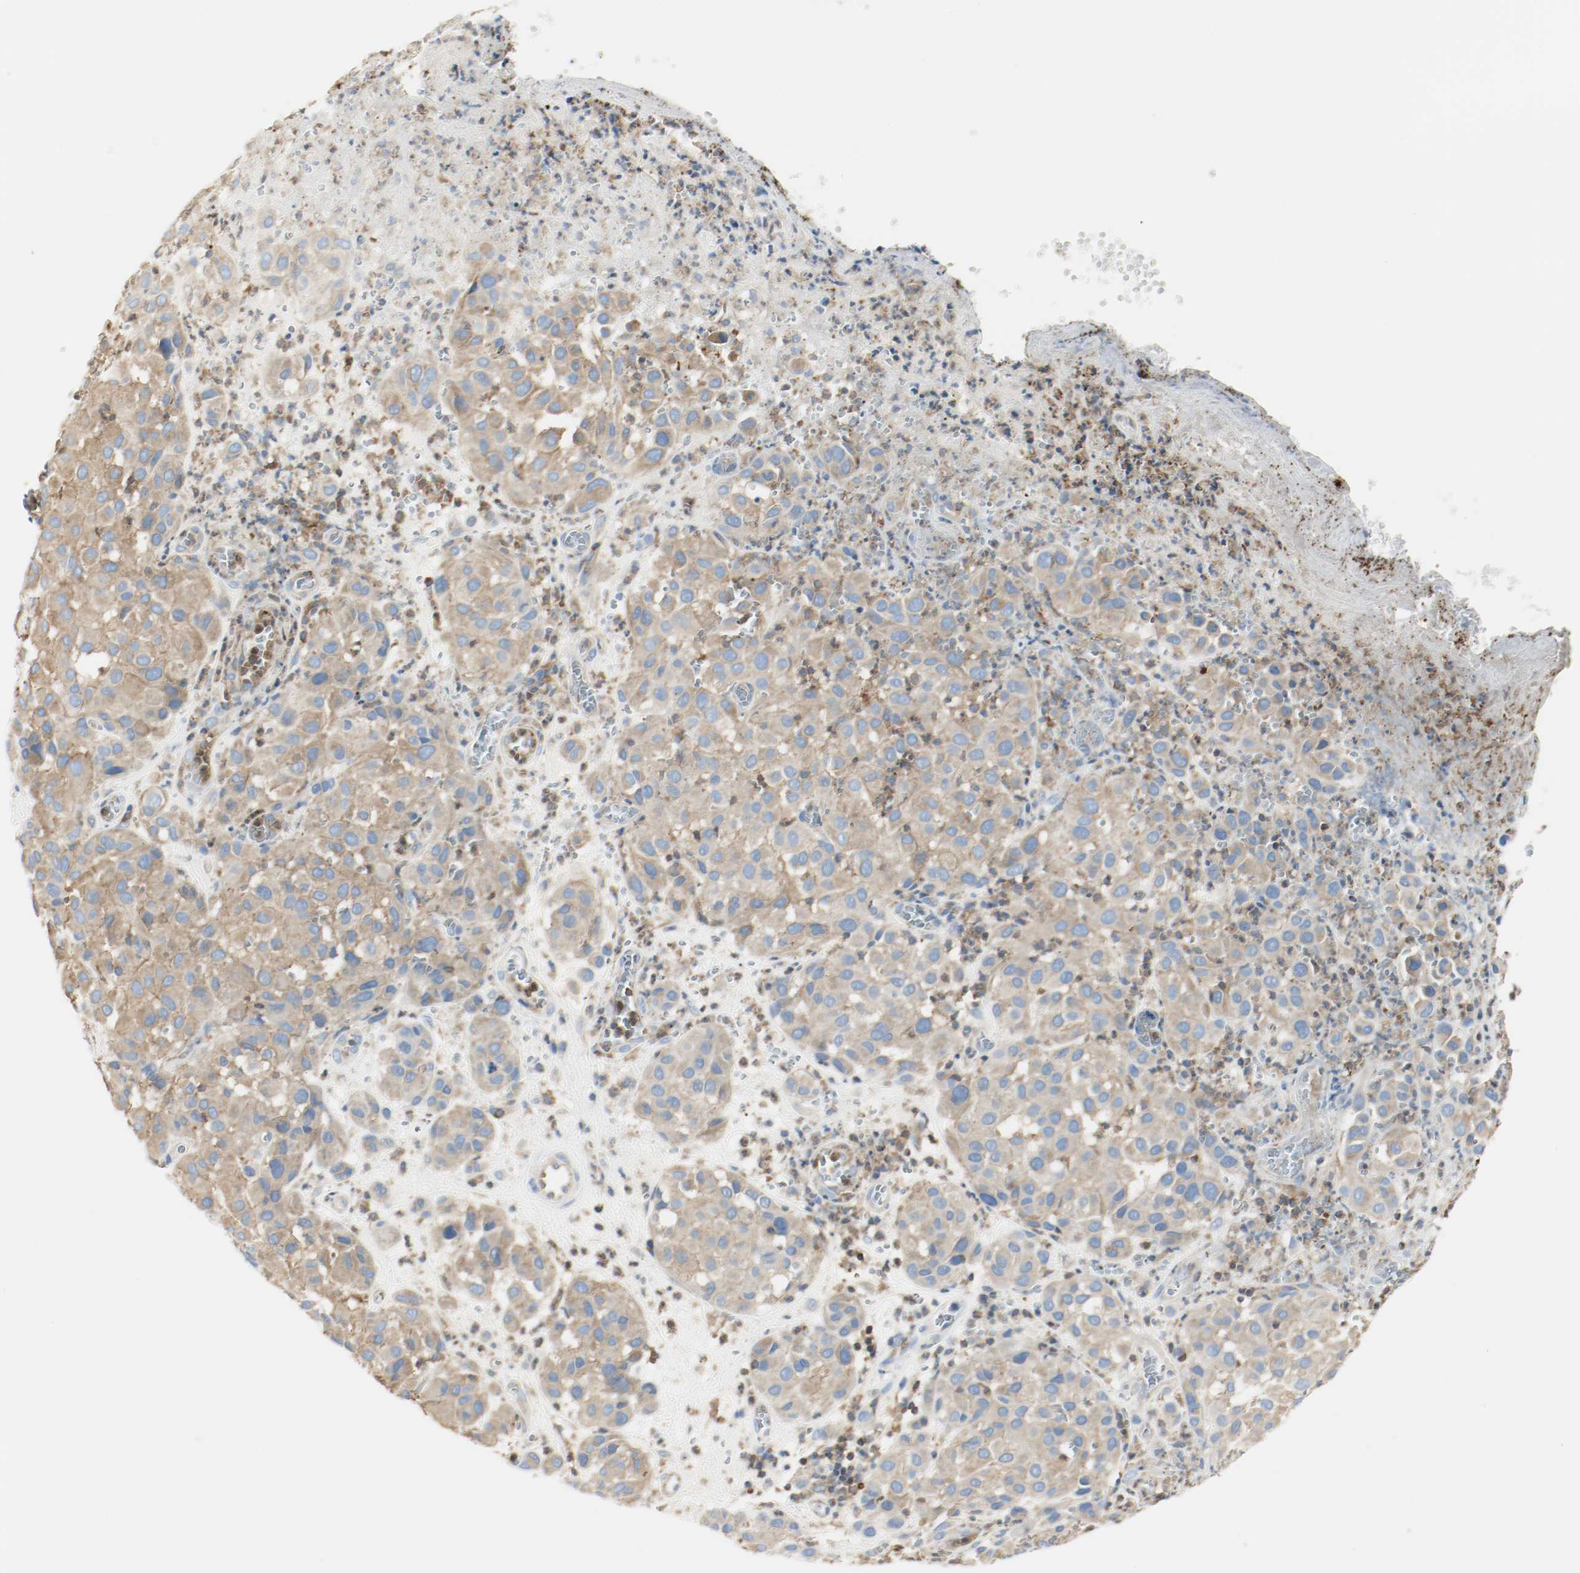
{"staining": {"intensity": "moderate", "quantity": "25%-75%", "location": "cytoplasmic/membranous"}, "tissue": "melanoma", "cell_type": "Tumor cells", "image_type": "cancer", "snomed": [{"axis": "morphology", "description": "Malignant melanoma, NOS"}, {"axis": "topography", "description": "Skin"}], "caption": "Protein staining exhibits moderate cytoplasmic/membranous staining in about 25%-75% of tumor cells in malignant melanoma.", "gene": "ARPC1B", "patient": {"sex": "female", "age": 21}}